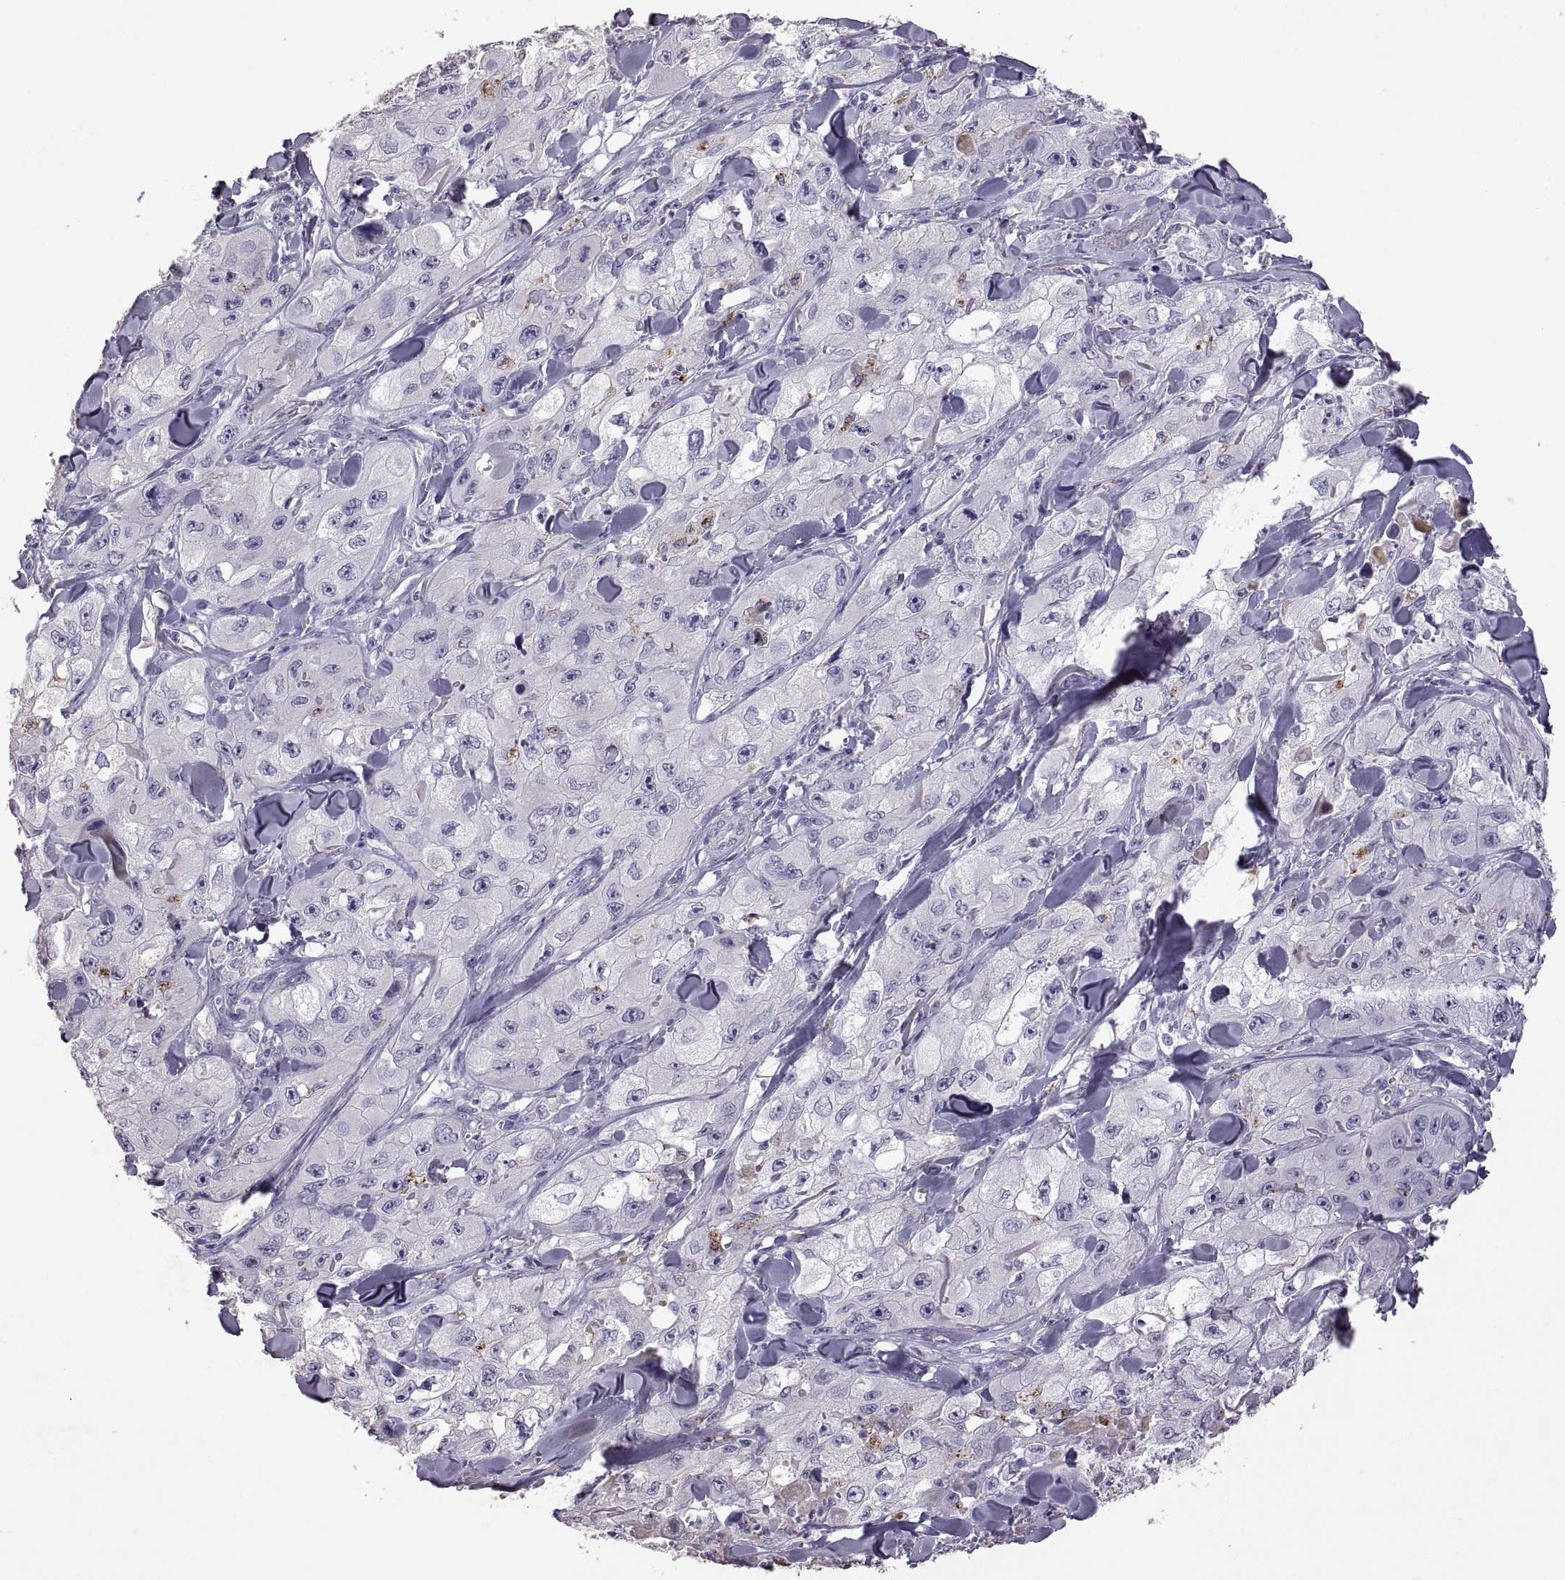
{"staining": {"intensity": "negative", "quantity": "none", "location": "none"}, "tissue": "skin cancer", "cell_type": "Tumor cells", "image_type": "cancer", "snomed": [{"axis": "morphology", "description": "Squamous cell carcinoma, NOS"}, {"axis": "topography", "description": "Skin"}, {"axis": "topography", "description": "Subcutis"}], "caption": "The IHC histopathology image has no significant expression in tumor cells of skin squamous cell carcinoma tissue.", "gene": "DEFB136", "patient": {"sex": "male", "age": 73}}